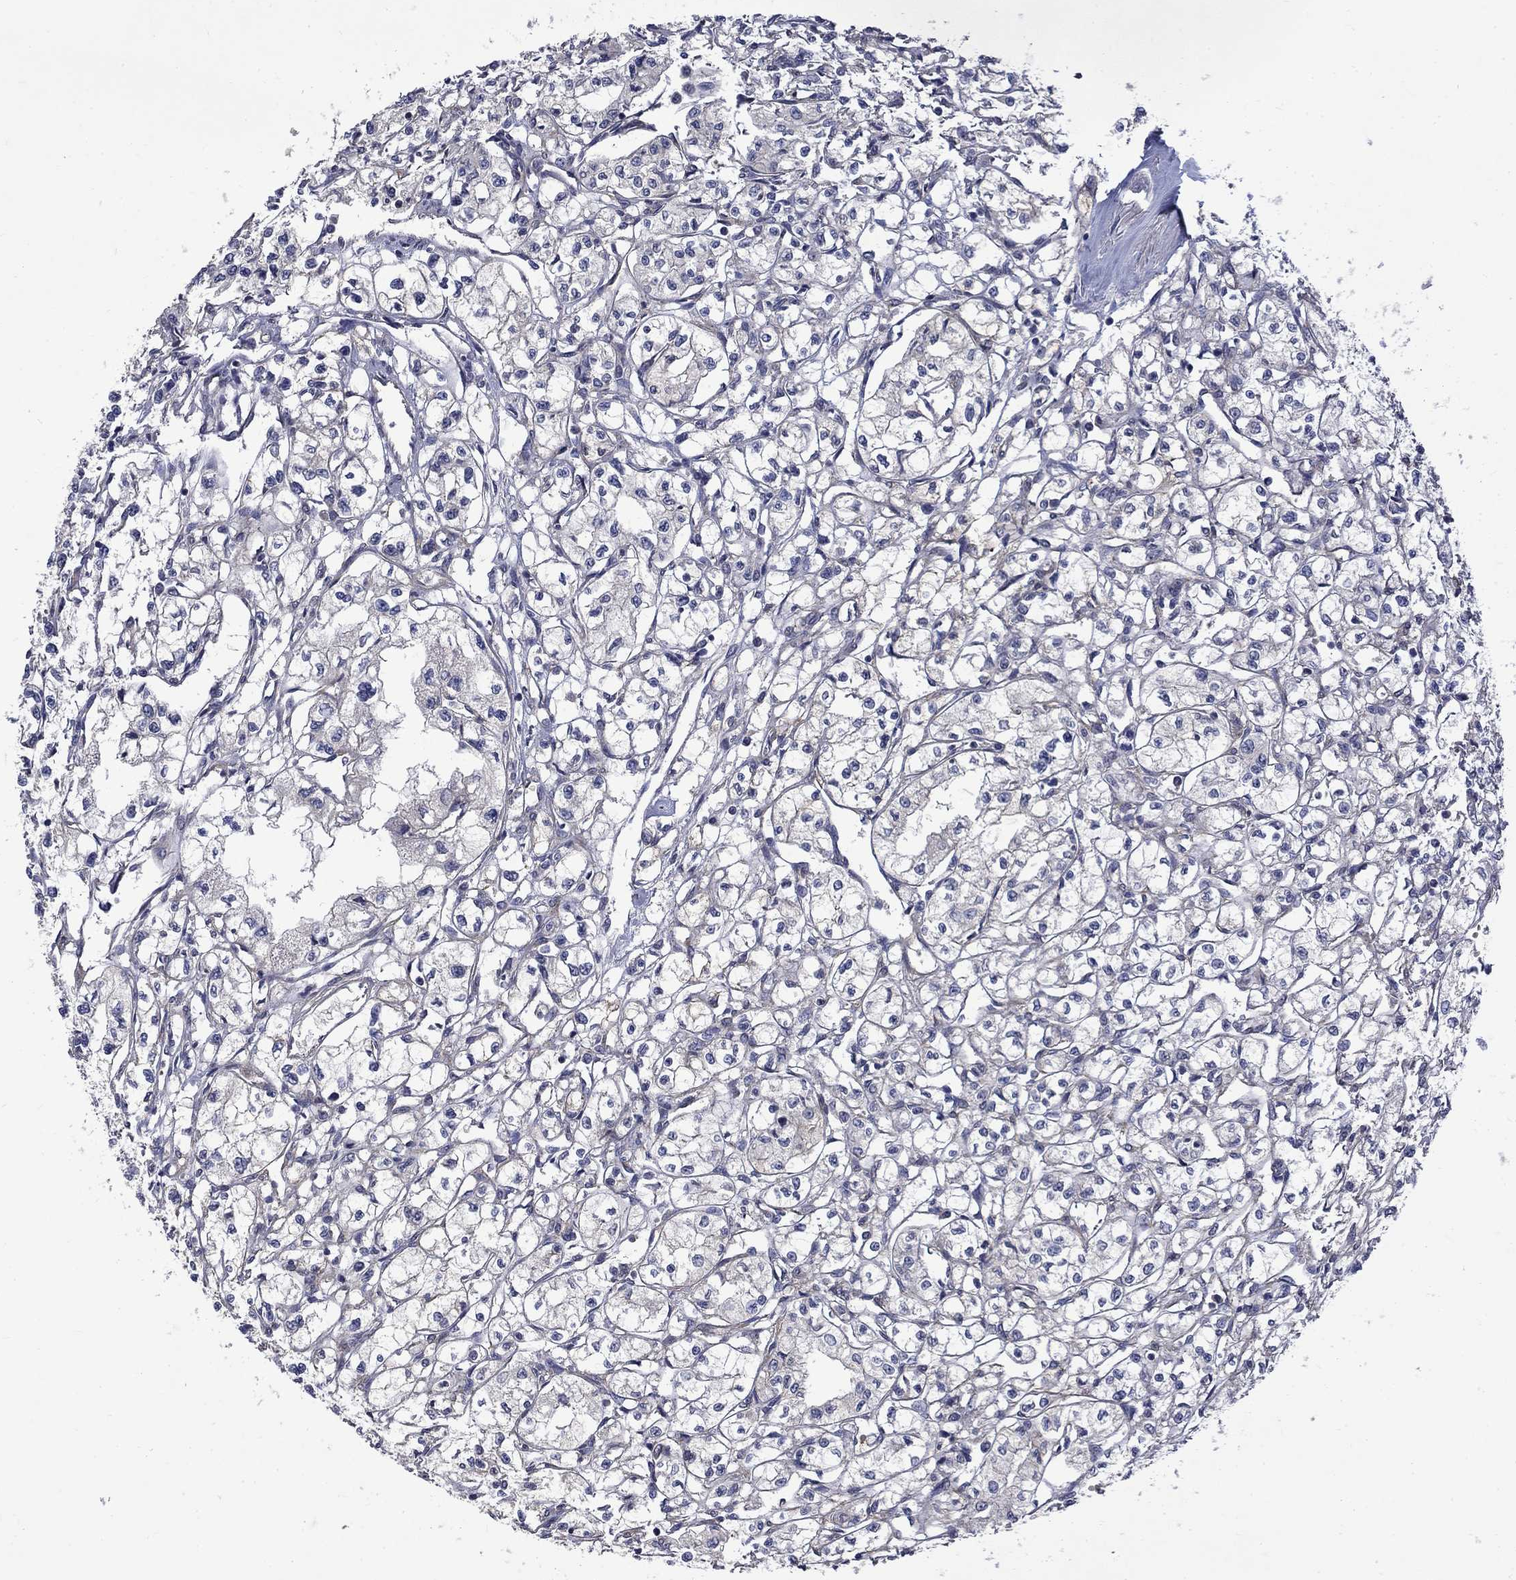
{"staining": {"intensity": "negative", "quantity": "none", "location": "none"}, "tissue": "renal cancer", "cell_type": "Tumor cells", "image_type": "cancer", "snomed": [{"axis": "morphology", "description": "Adenocarcinoma, NOS"}, {"axis": "topography", "description": "Kidney"}], "caption": "An immunohistochemistry (IHC) photomicrograph of adenocarcinoma (renal) is shown. There is no staining in tumor cells of adenocarcinoma (renal). (Stains: DAB immunohistochemistry (IHC) with hematoxylin counter stain, Microscopy: brightfield microscopy at high magnification).", "gene": "HSPA12A", "patient": {"sex": "male", "age": 56}}